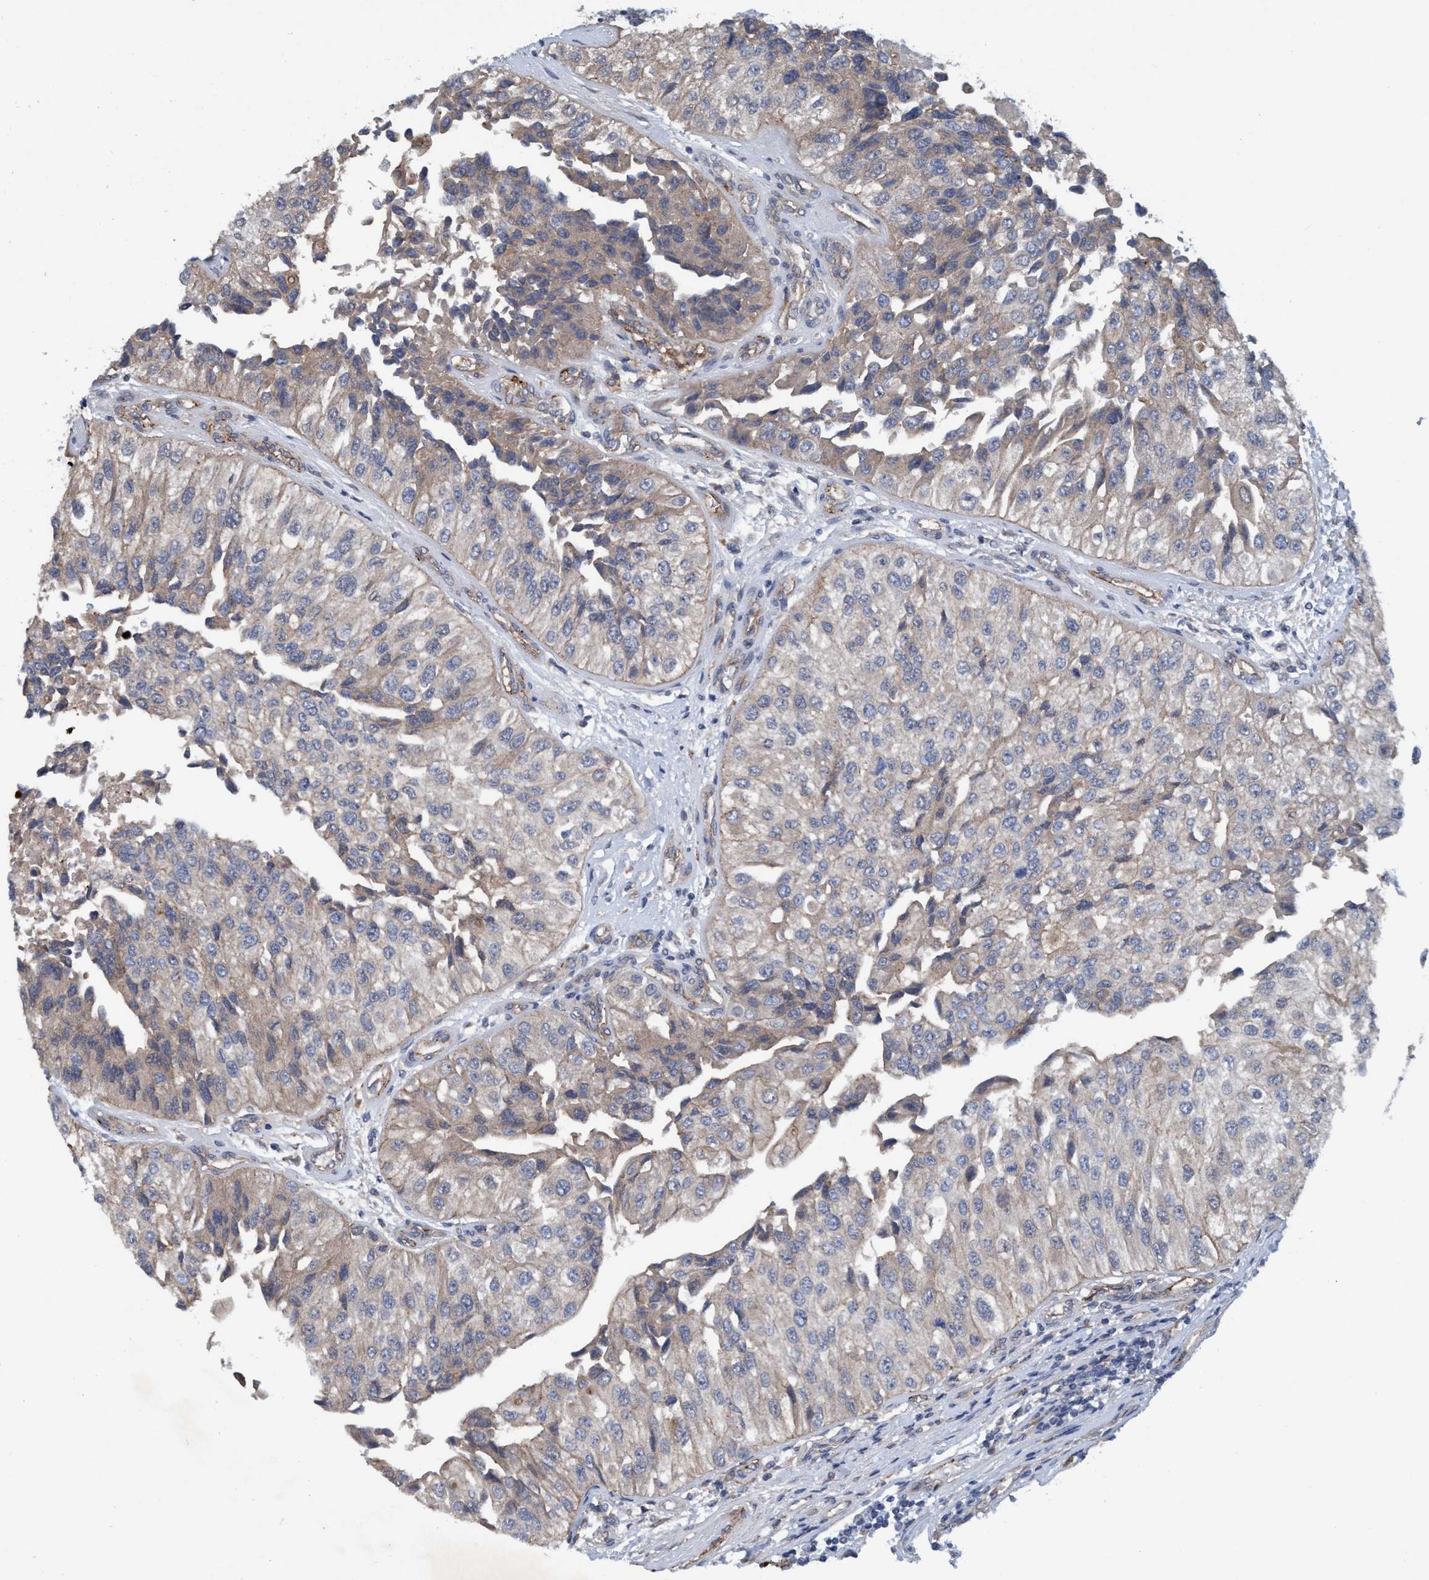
{"staining": {"intensity": "weak", "quantity": "25%-75%", "location": "cytoplasmic/membranous"}, "tissue": "urothelial cancer", "cell_type": "Tumor cells", "image_type": "cancer", "snomed": [{"axis": "morphology", "description": "Urothelial carcinoma, High grade"}, {"axis": "topography", "description": "Kidney"}, {"axis": "topography", "description": "Urinary bladder"}], "caption": "Urothelial carcinoma (high-grade) tissue demonstrates weak cytoplasmic/membranous positivity in approximately 25%-75% of tumor cells The protein is stained brown, and the nuclei are stained in blue (DAB (3,3'-diaminobenzidine) IHC with brightfield microscopy, high magnification).", "gene": "TRIM65", "patient": {"sex": "male", "age": 77}}